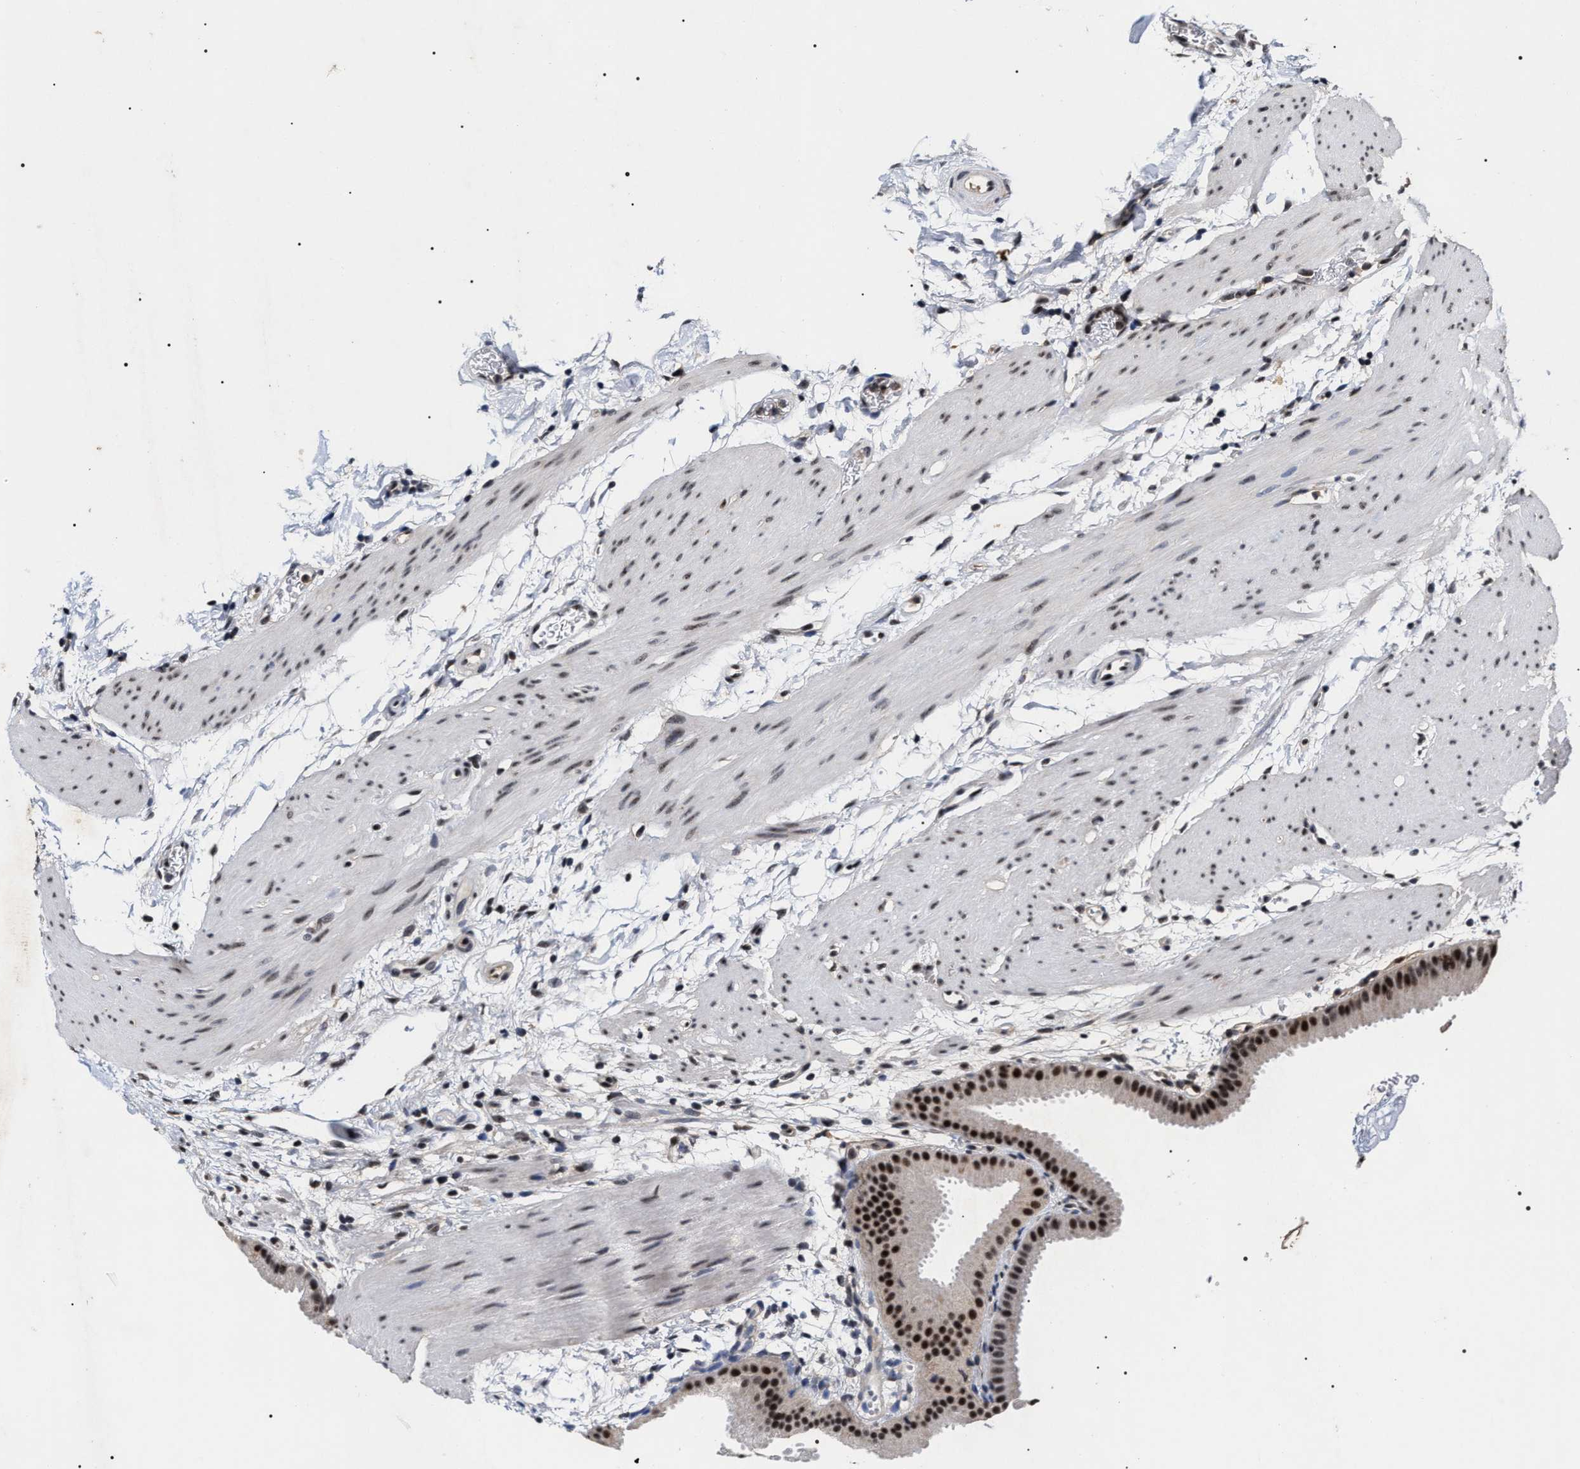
{"staining": {"intensity": "strong", "quantity": ">75%", "location": "nuclear"}, "tissue": "gallbladder", "cell_type": "Glandular cells", "image_type": "normal", "snomed": [{"axis": "morphology", "description": "Normal tissue, NOS"}, {"axis": "topography", "description": "Gallbladder"}], "caption": "An immunohistochemistry photomicrograph of normal tissue is shown. Protein staining in brown highlights strong nuclear positivity in gallbladder within glandular cells. (DAB (3,3'-diaminobenzidine) IHC with brightfield microscopy, high magnification).", "gene": "RRP1B", "patient": {"sex": "female", "age": 64}}